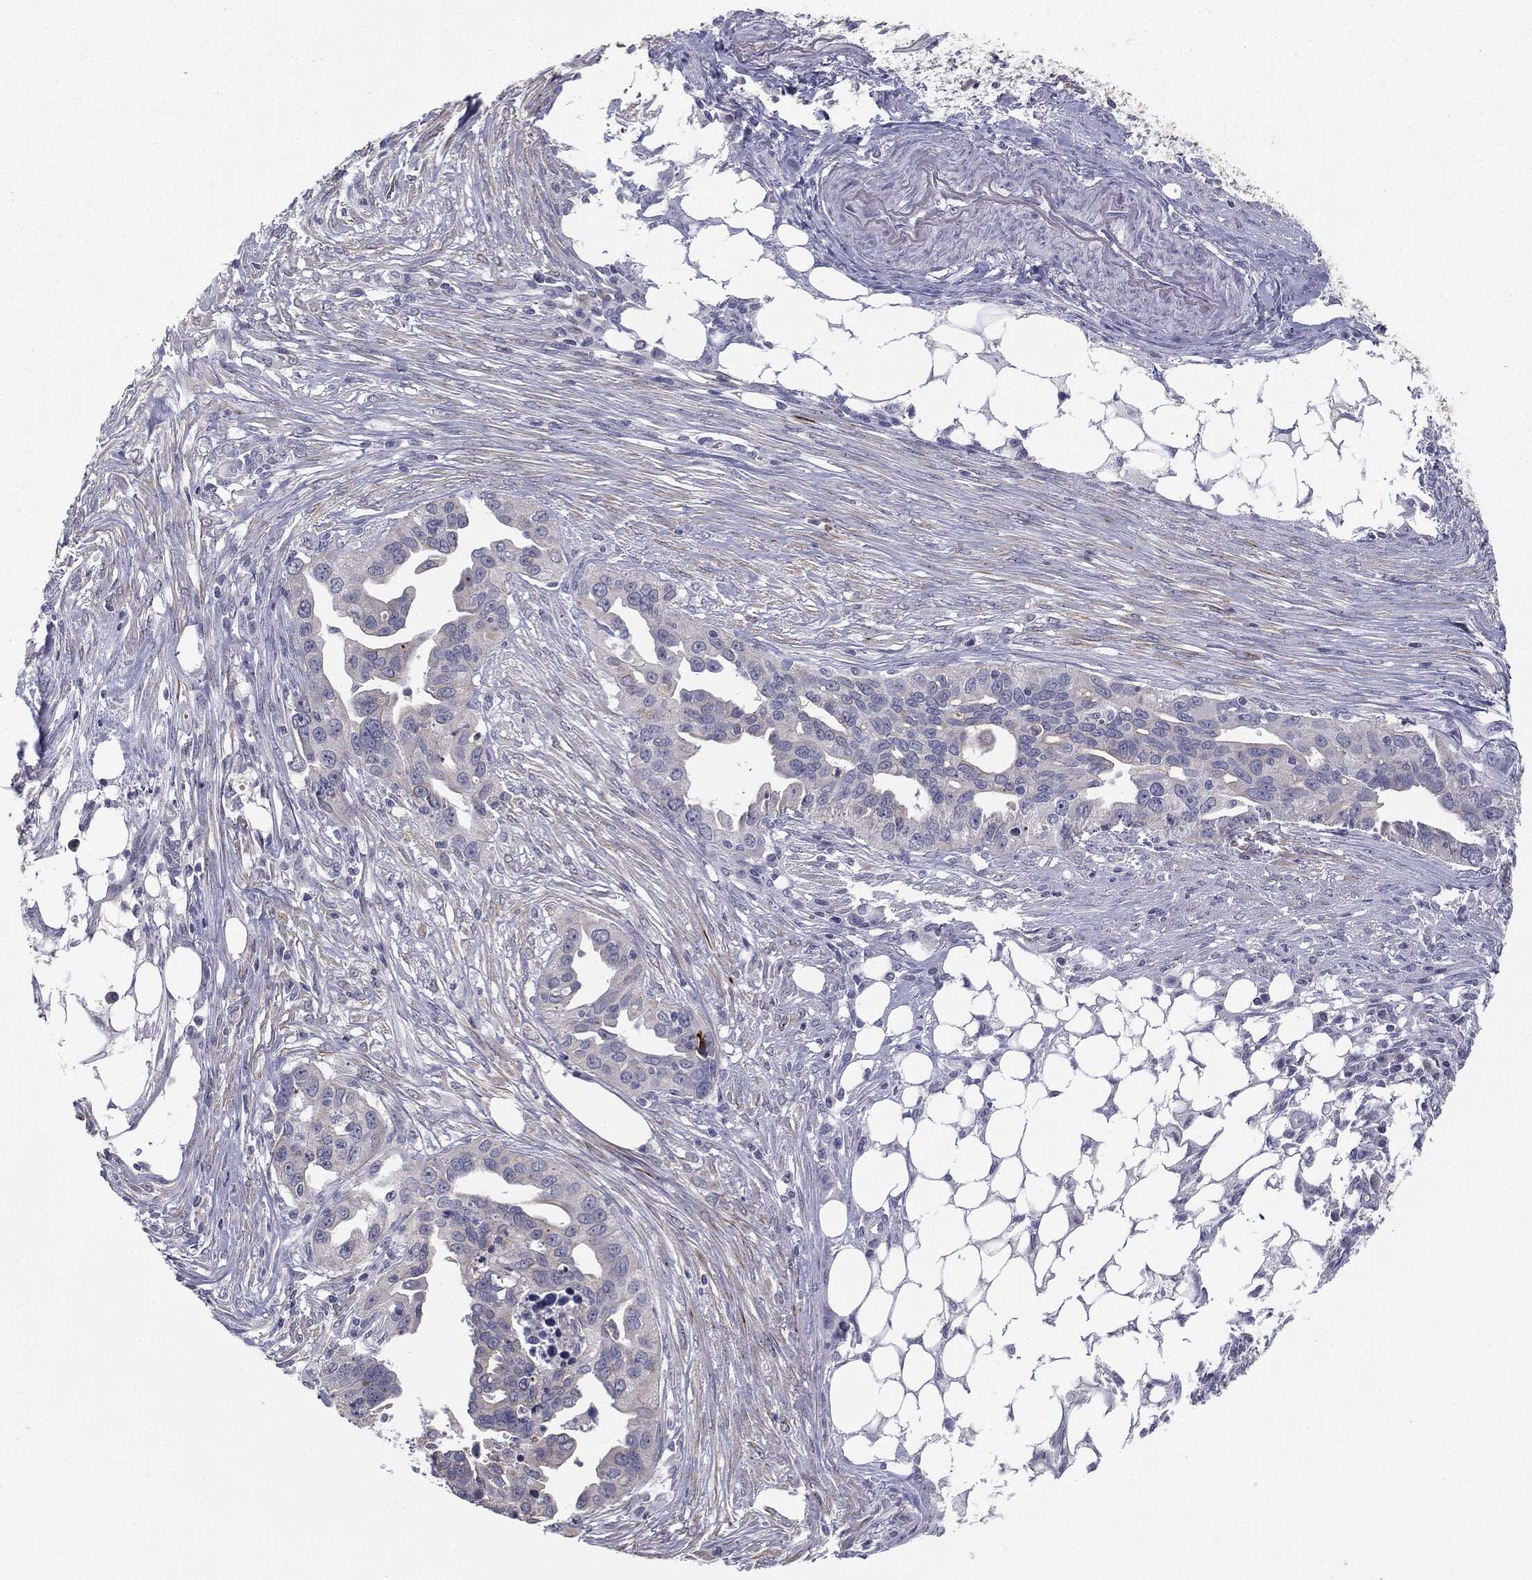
{"staining": {"intensity": "negative", "quantity": "none", "location": "none"}, "tissue": "ovarian cancer", "cell_type": "Tumor cells", "image_type": "cancer", "snomed": [{"axis": "morphology", "description": "Carcinoma, endometroid"}, {"axis": "morphology", "description": "Cystadenocarcinoma, serous, NOS"}, {"axis": "topography", "description": "Ovary"}], "caption": "Immunohistochemical staining of endometroid carcinoma (ovarian) demonstrates no significant positivity in tumor cells.", "gene": "MUC1", "patient": {"sex": "female", "age": 45}}